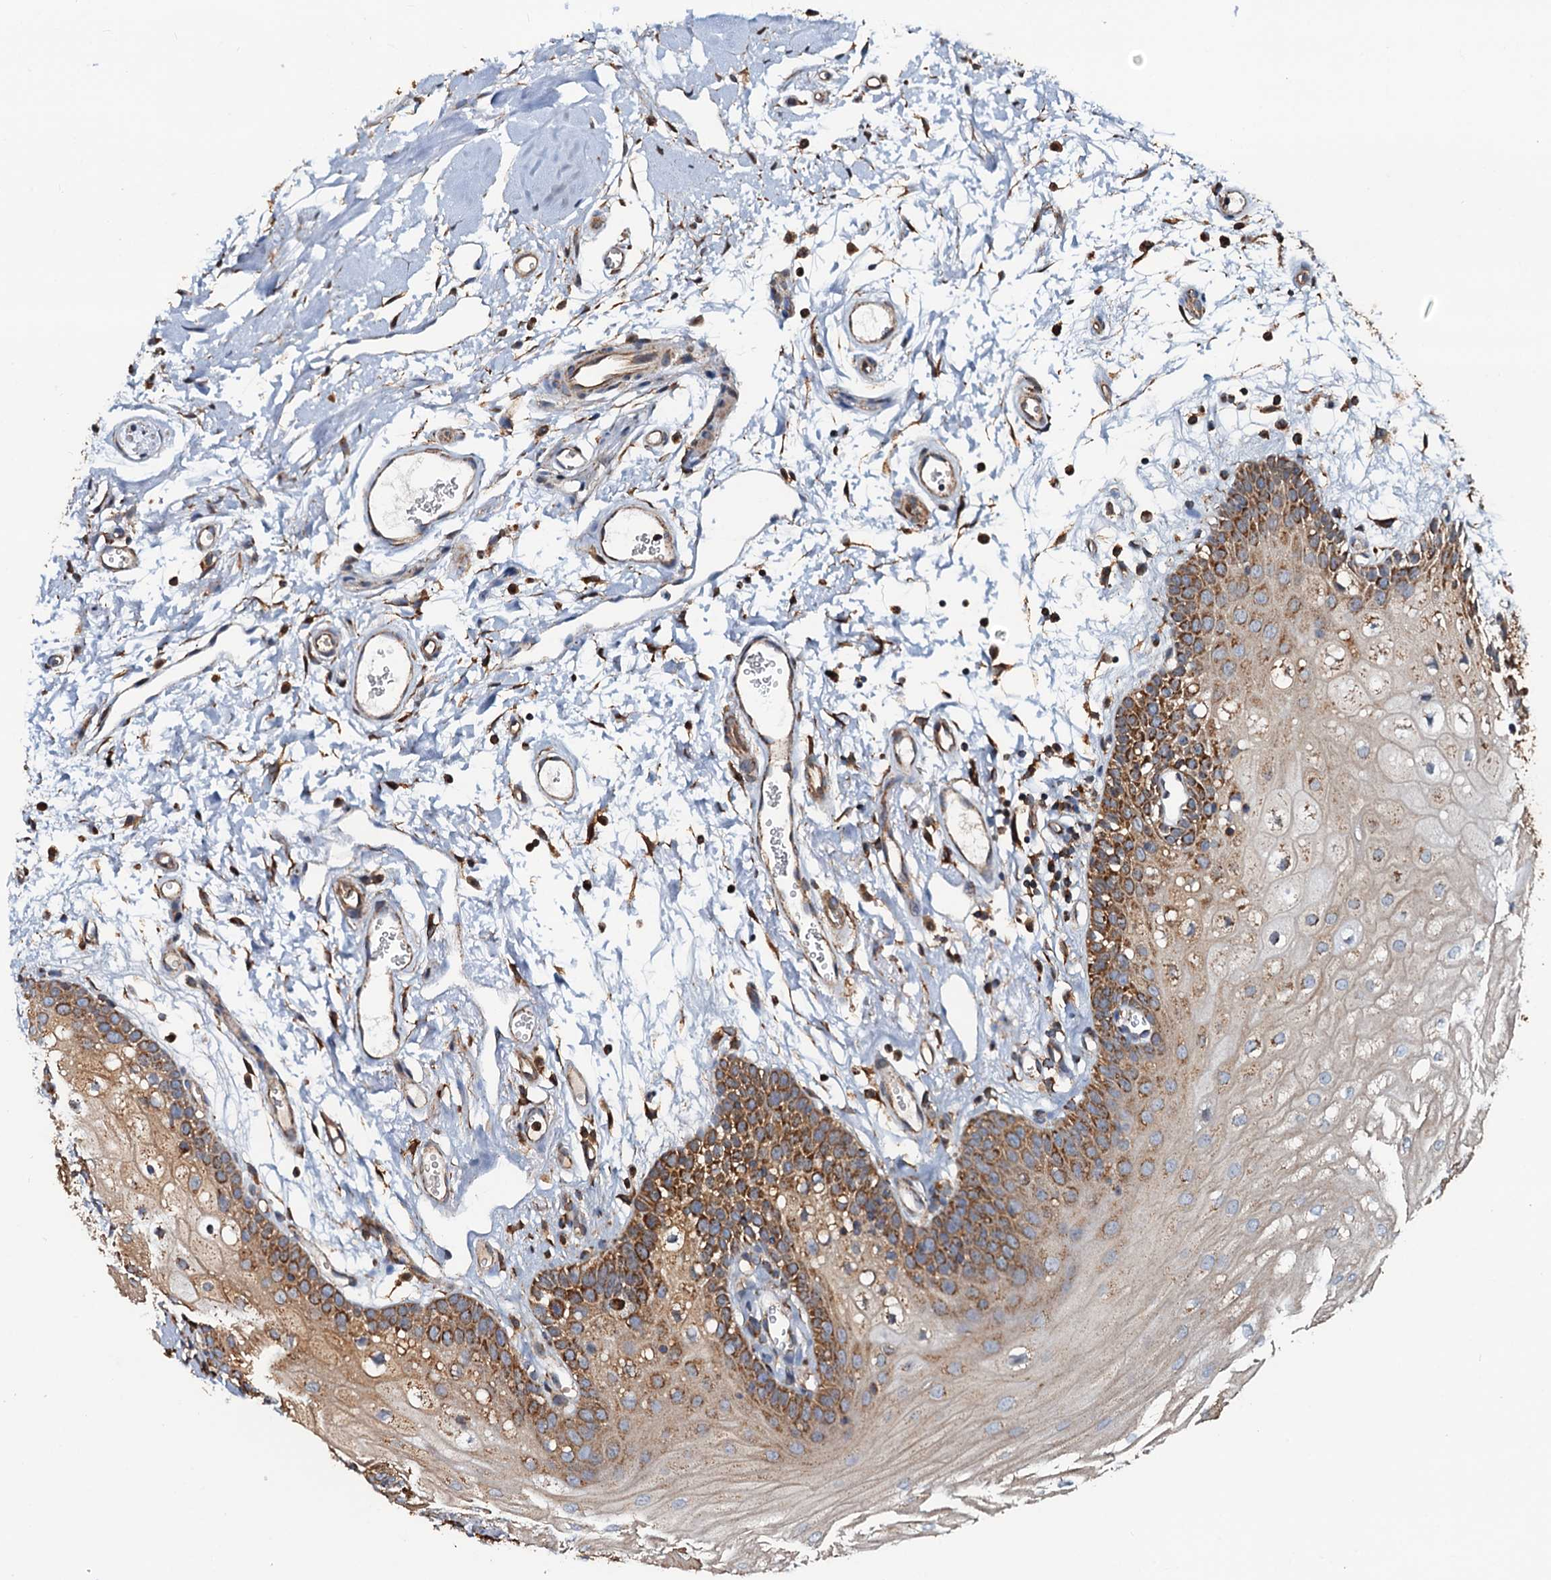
{"staining": {"intensity": "moderate", "quantity": ">75%", "location": "cytoplasmic/membranous"}, "tissue": "oral mucosa", "cell_type": "Squamous epithelial cells", "image_type": "normal", "snomed": [{"axis": "morphology", "description": "Normal tissue, NOS"}, {"axis": "topography", "description": "Oral tissue"}, {"axis": "topography", "description": "Tounge, NOS"}], "caption": "Protein staining of benign oral mucosa reveals moderate cytoplasmic/membranous staining in about >75% of squamous epithelial cells.", "gene": "AAGAB", "patient": {"sex": "female", "age": 73}}